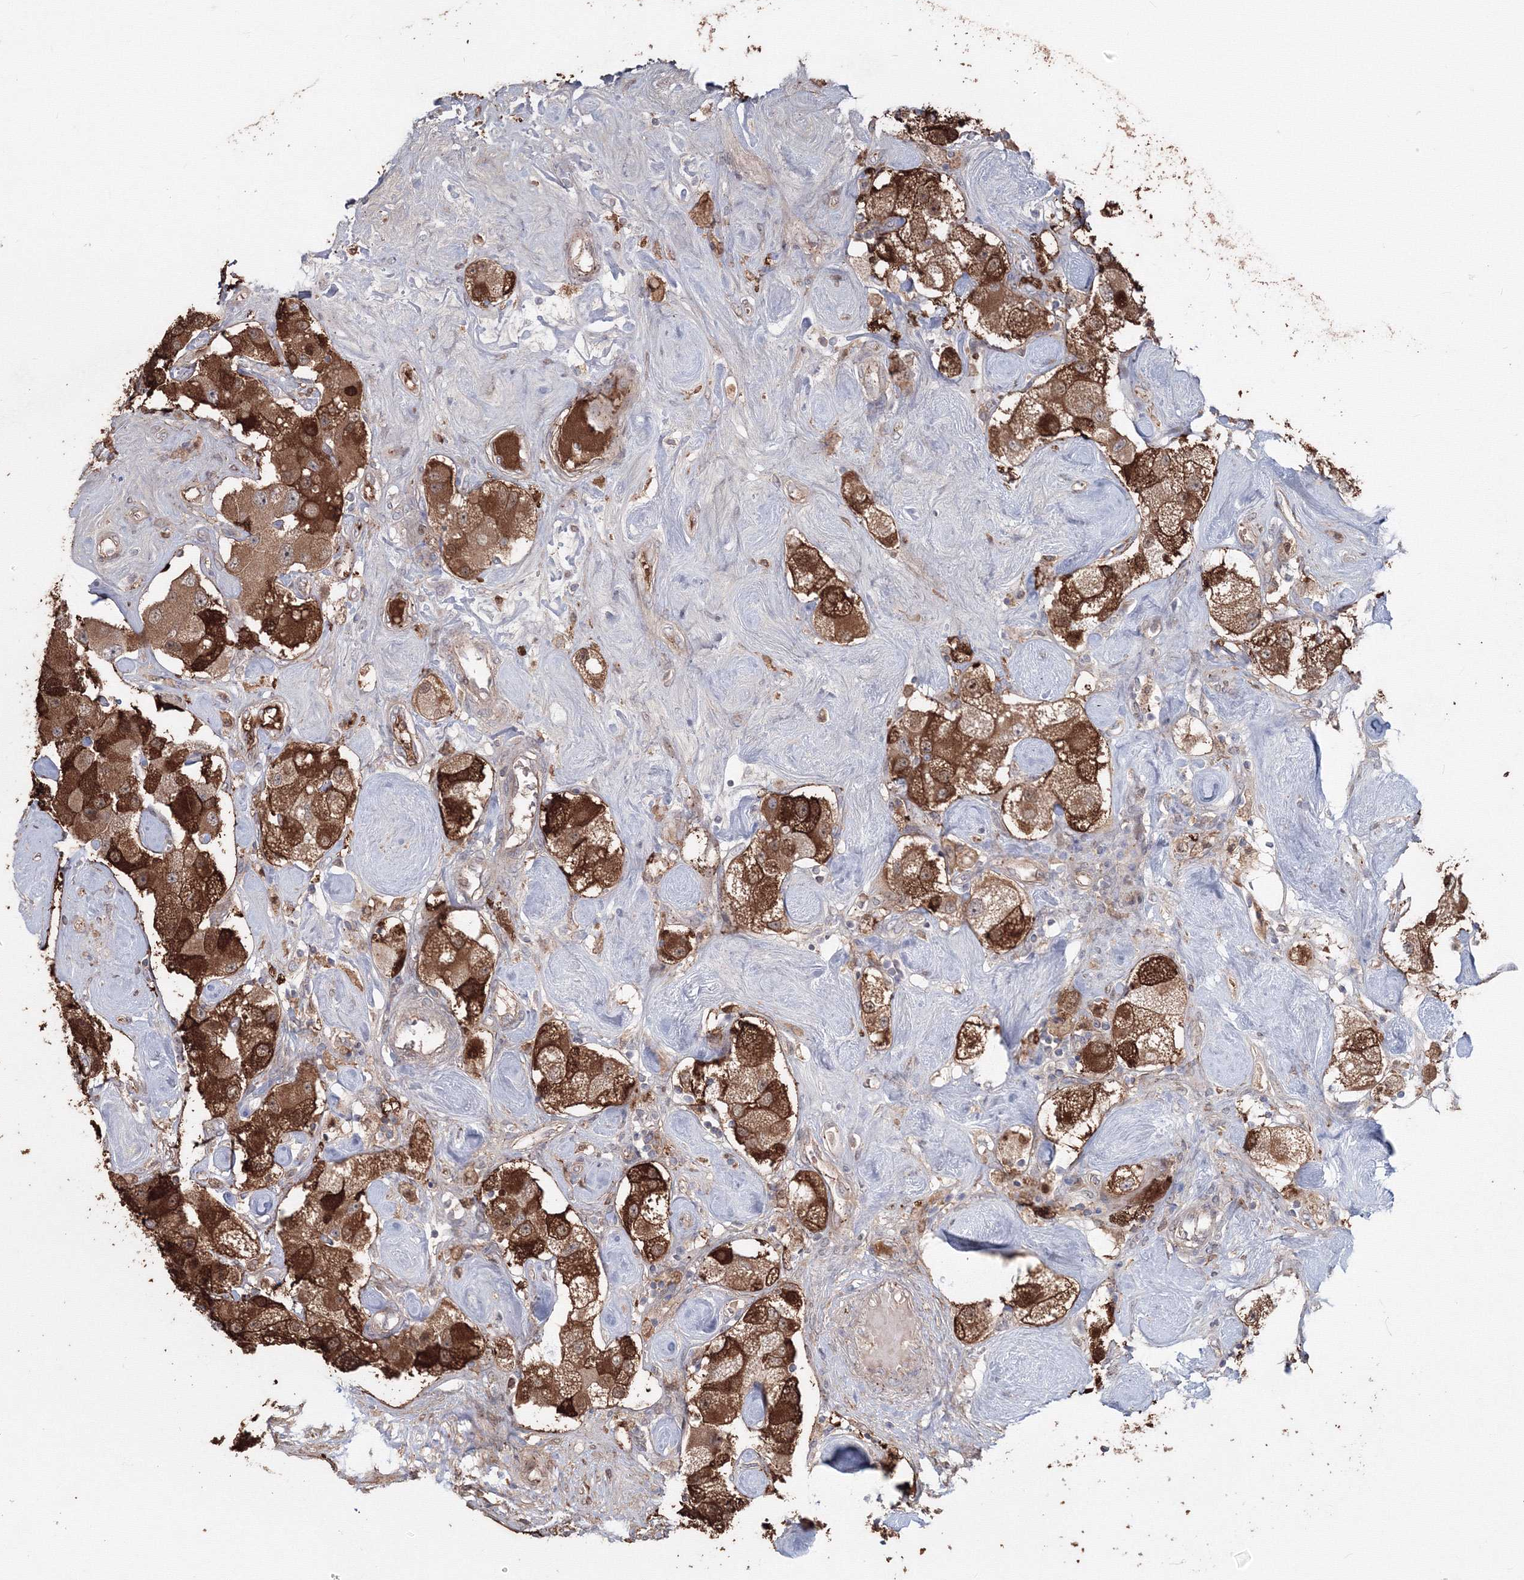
{"staining": {"intensity": "strong", "quantity": ">75%", "location": "cytoplasmic/membranous"}, "tissue": "carcinoid", "cell_type": "Tumor cells", "image_type": "cancer", "snomed": [{"axis": "morphology", "description": "Carcinoid, malignant, NOS"}, {"axis": "topography", "description": "Pancreas"}], "caption": "Immunohistochemical staining of human carcinoid shows high levels of strong cytoplasmic/membranous protein expression in about >75% of tumor cells.", "gene": "MKRN2", "patient": {"sex": "male", "age": 41}}